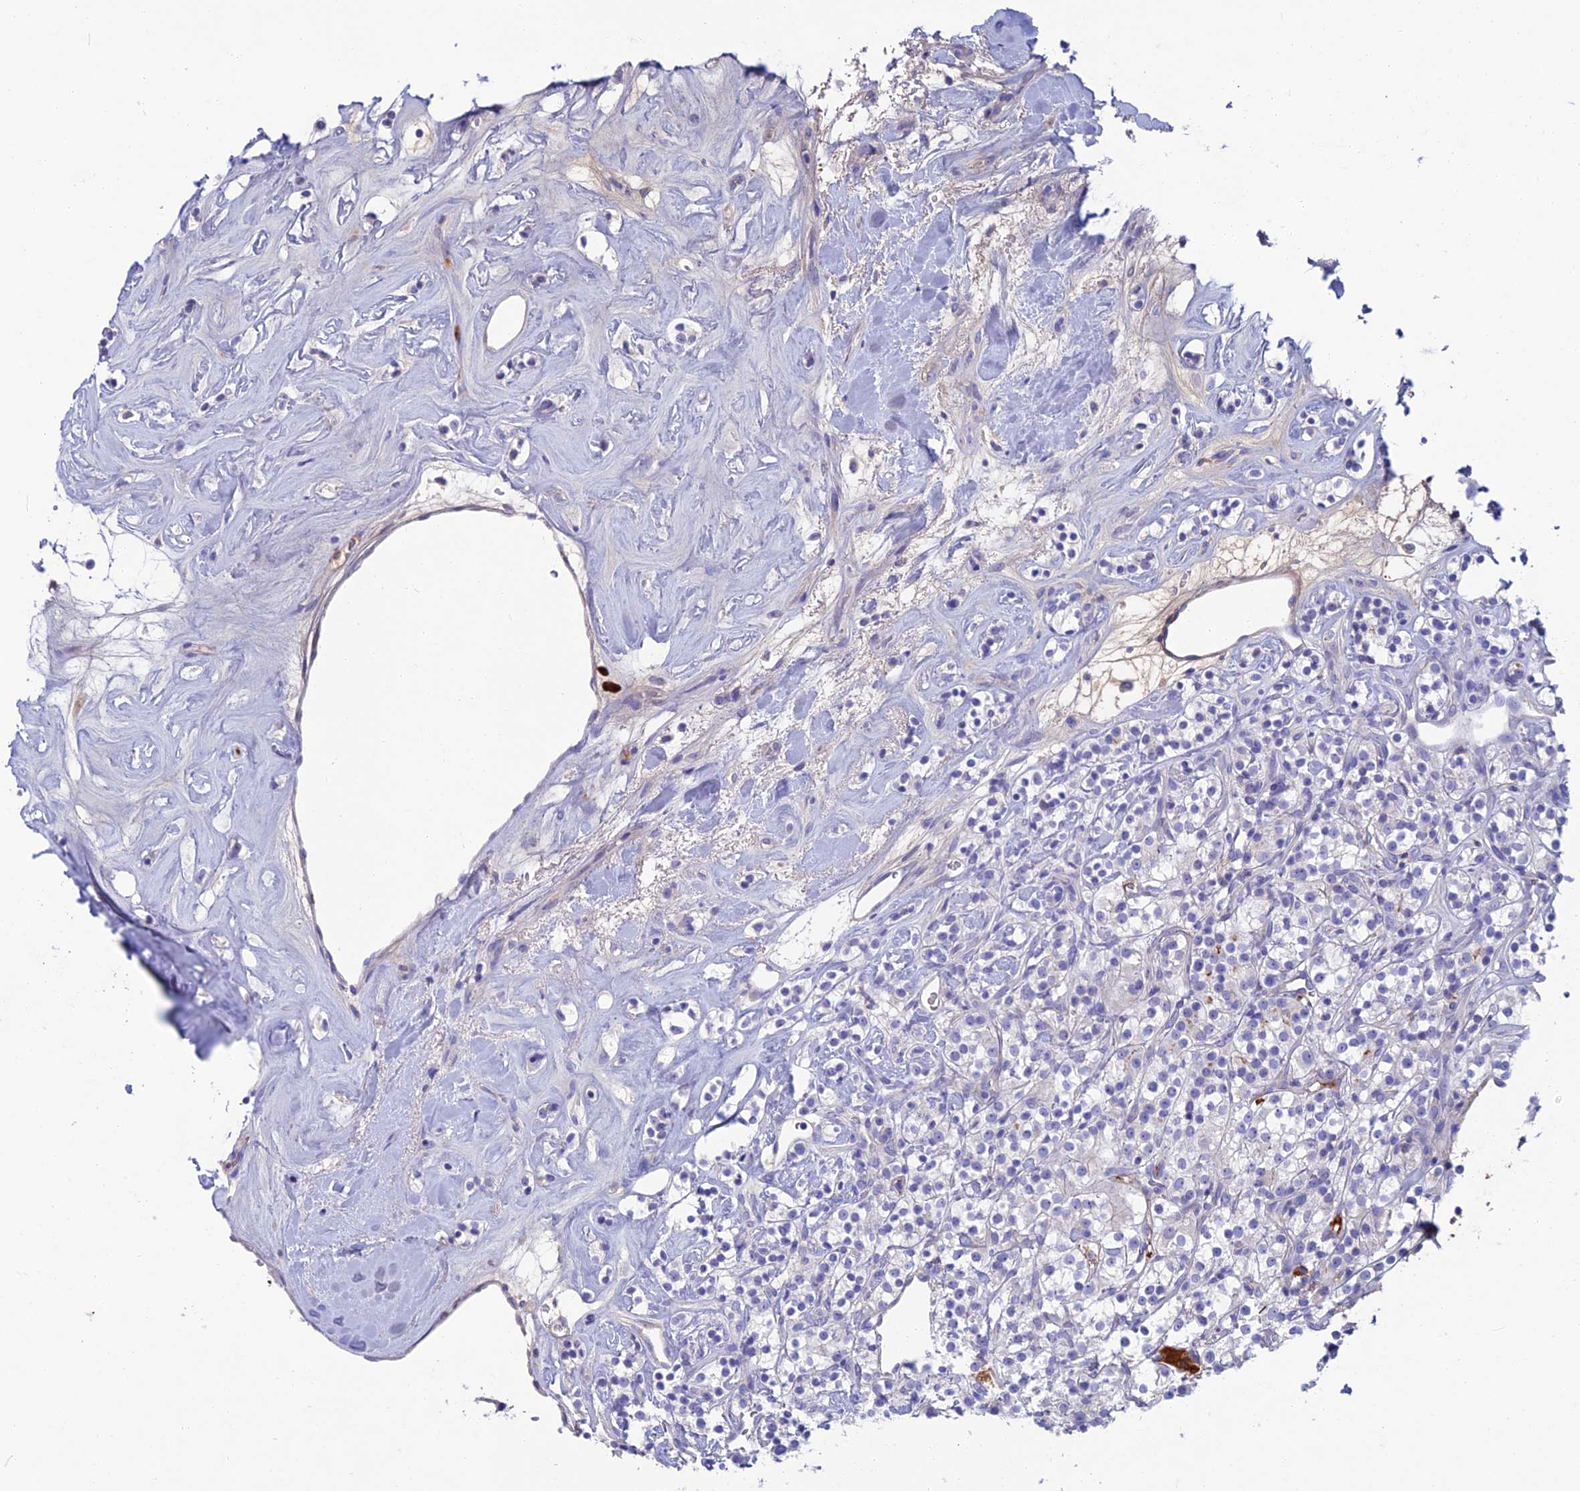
{"staining": {"intensity": "weak", "quantity": "<25%", "location": "cytoplasmic/membranous"}, "tissue": "renal cancer", "cell_type": "Tumor cells", "image_type": "cancer", "snomed": [{"axis": "morphology", "description": "Adenocarcinoma, NOS"}, {"axis": "topography", "description": "Kidney"}], "caption": "This photomicrograph is of renal adenocarcinoma stained with IHC to label a protein in brown with the nuclei are counter-stained blue. There is no expression in tumor cells.", "gene": "SNAP91", "patient": {"sex": "male", "age": 77}}